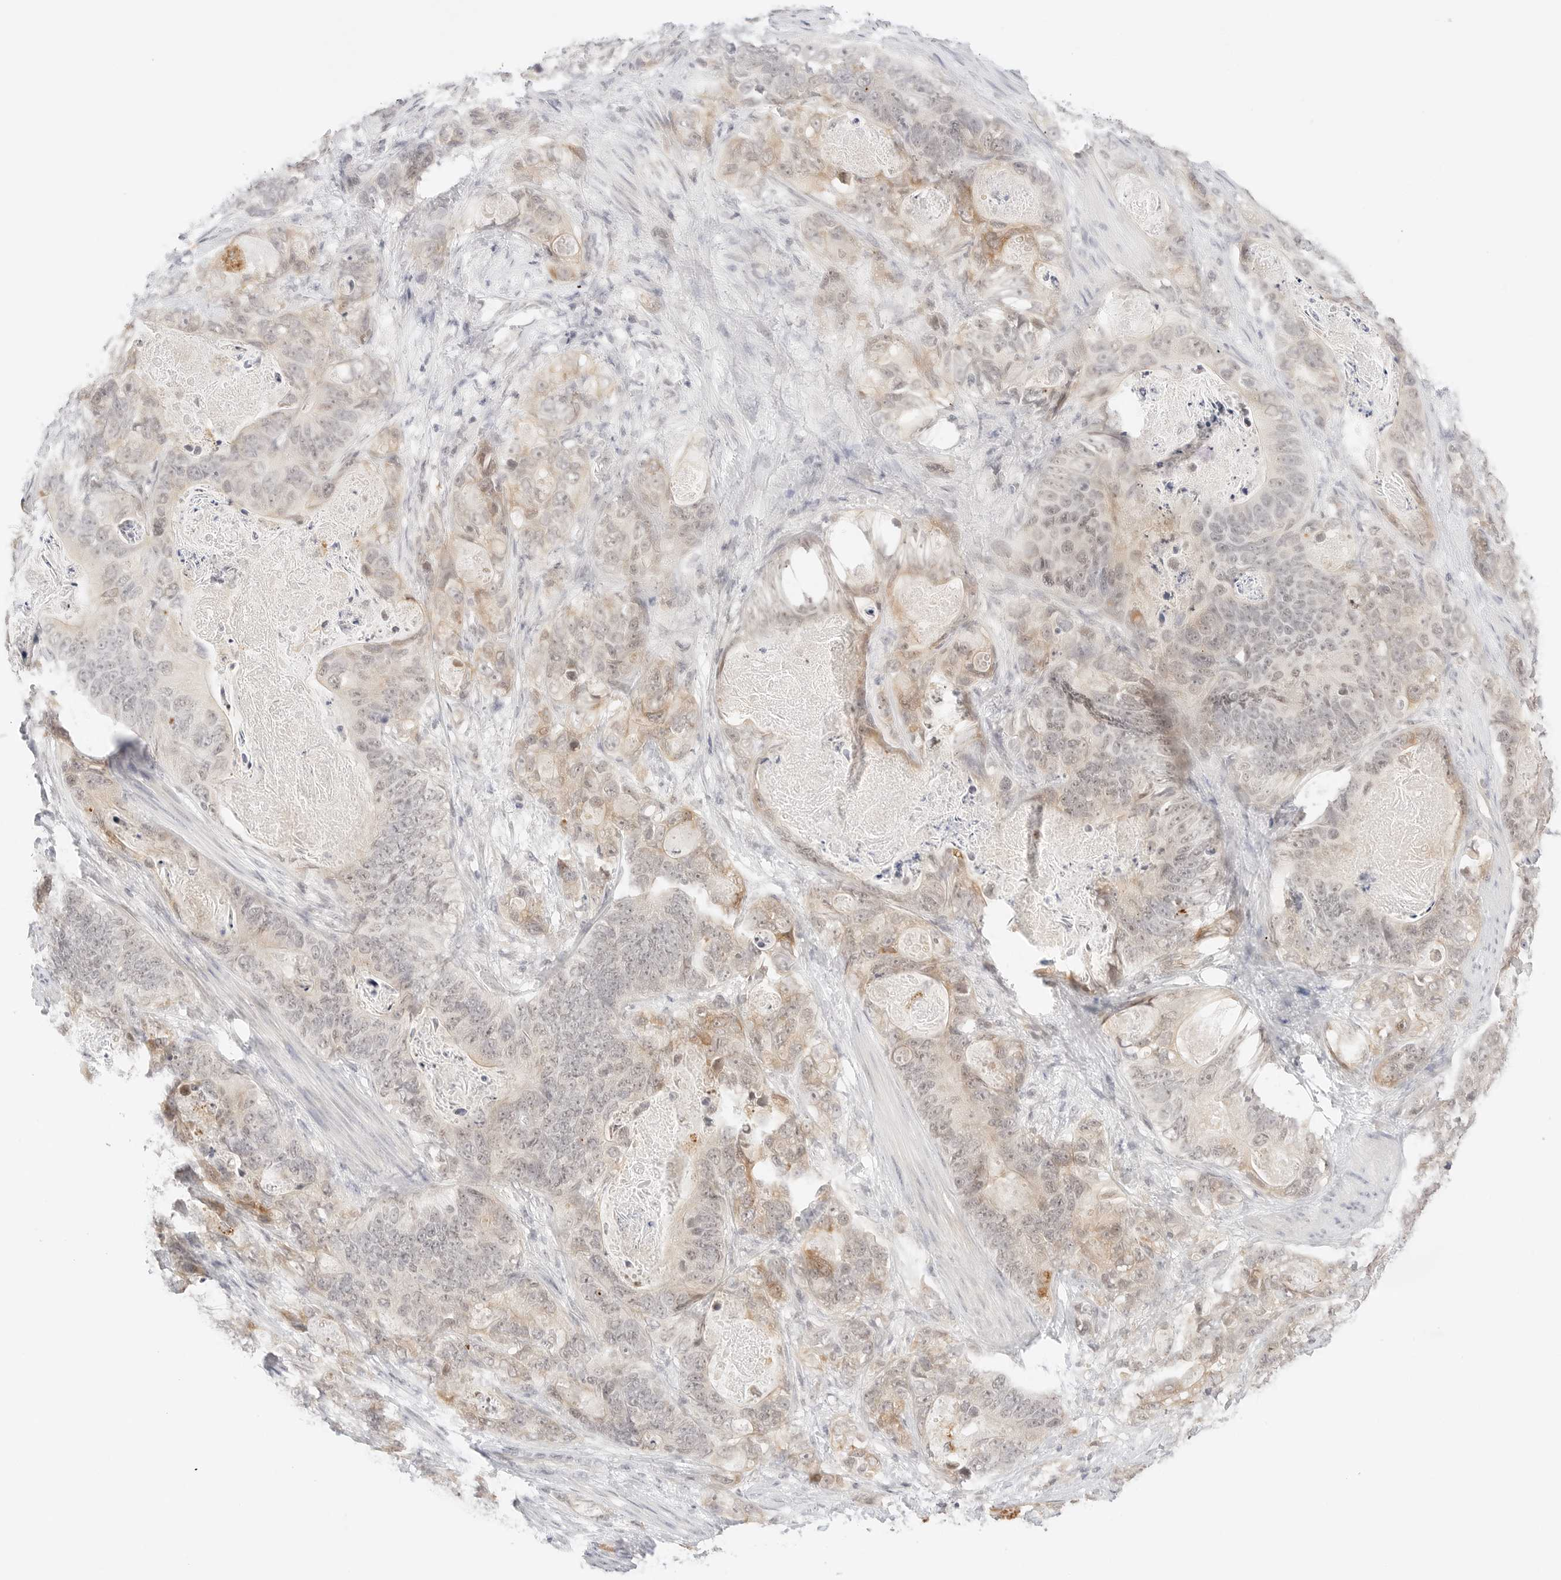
{"staining": {"intensity": "moderate", "quantity": "<25%", "location": "cytoplasmic/membranous"}, "tissue": "stomach cancer", "cell_type": "Tumor cells", "image_type": "cancer", "snomed": [{"axis": "morphology", "description": "Normal tissue, NOS"}, {"axis": "morphology", "description": "Adenocarcinoma, NOS"}, {"axis": "topography", "description": "Stomach"}], "caption": "Immunohistochemical staining of human stomach cancer (adenocarcinoma) demonstrates low levels of moderate cytoplasmic/membranous expression in approximately <25% of tumor cells.", "gene": "SEPTIN4", "patient": {"sex": "female", "age": 89}}